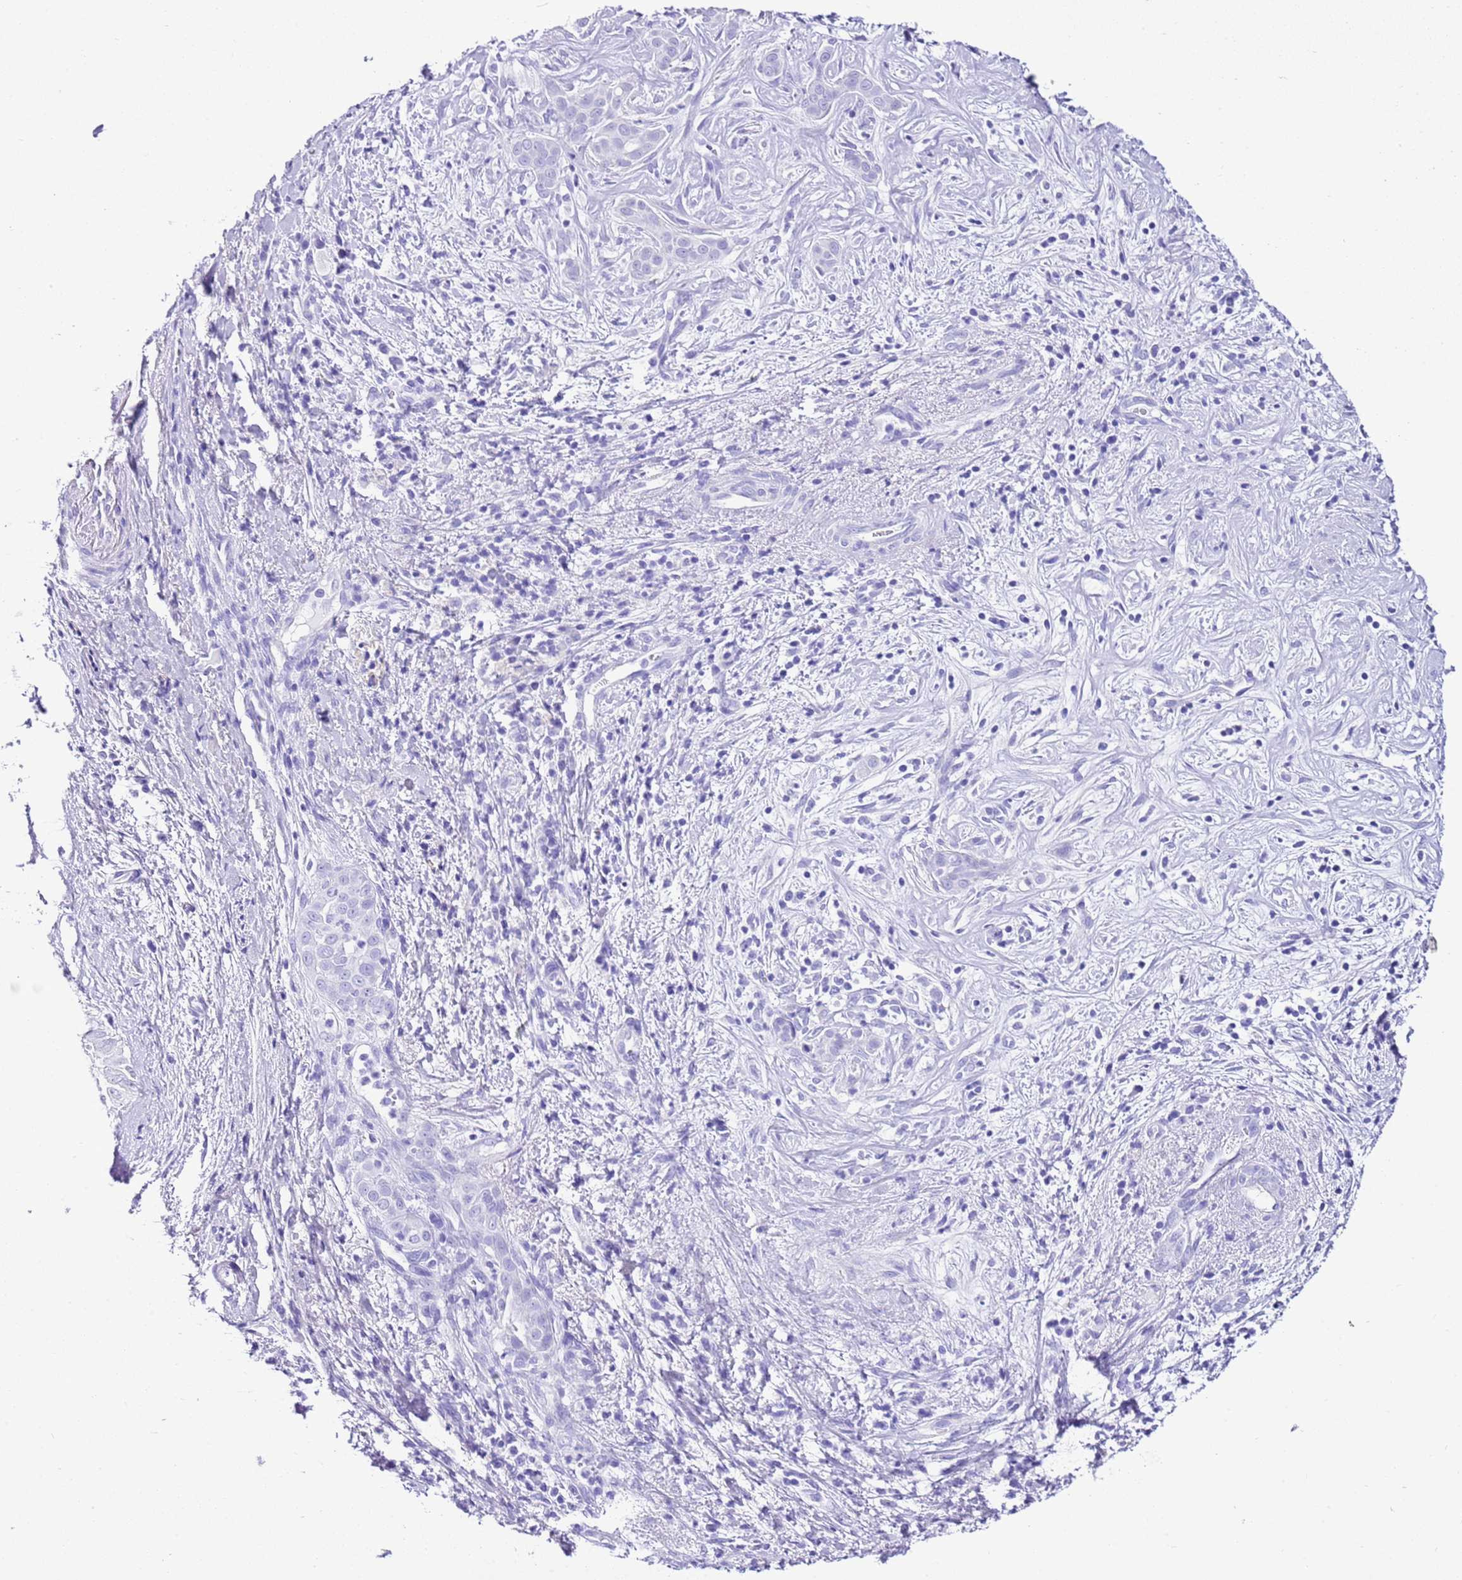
{"staining": {"intensity": "negative", "quantity": "none", "location": "none"}, "tissue": "liver cancer", "cell_type": "Tumor cells", "image_type": "cancer", "snomed": [{"axis": "morphology", "description": "Cholangiocarcinoma"}, {"axis": "topography", "description": "Liver"}], "caption": "This is an IHC micrograph of human cholangiocarcinoma (liver). There is no expression in tumor cells.", "gene": "KCNC1", "patient": {"sex": "male", "age": 67}}